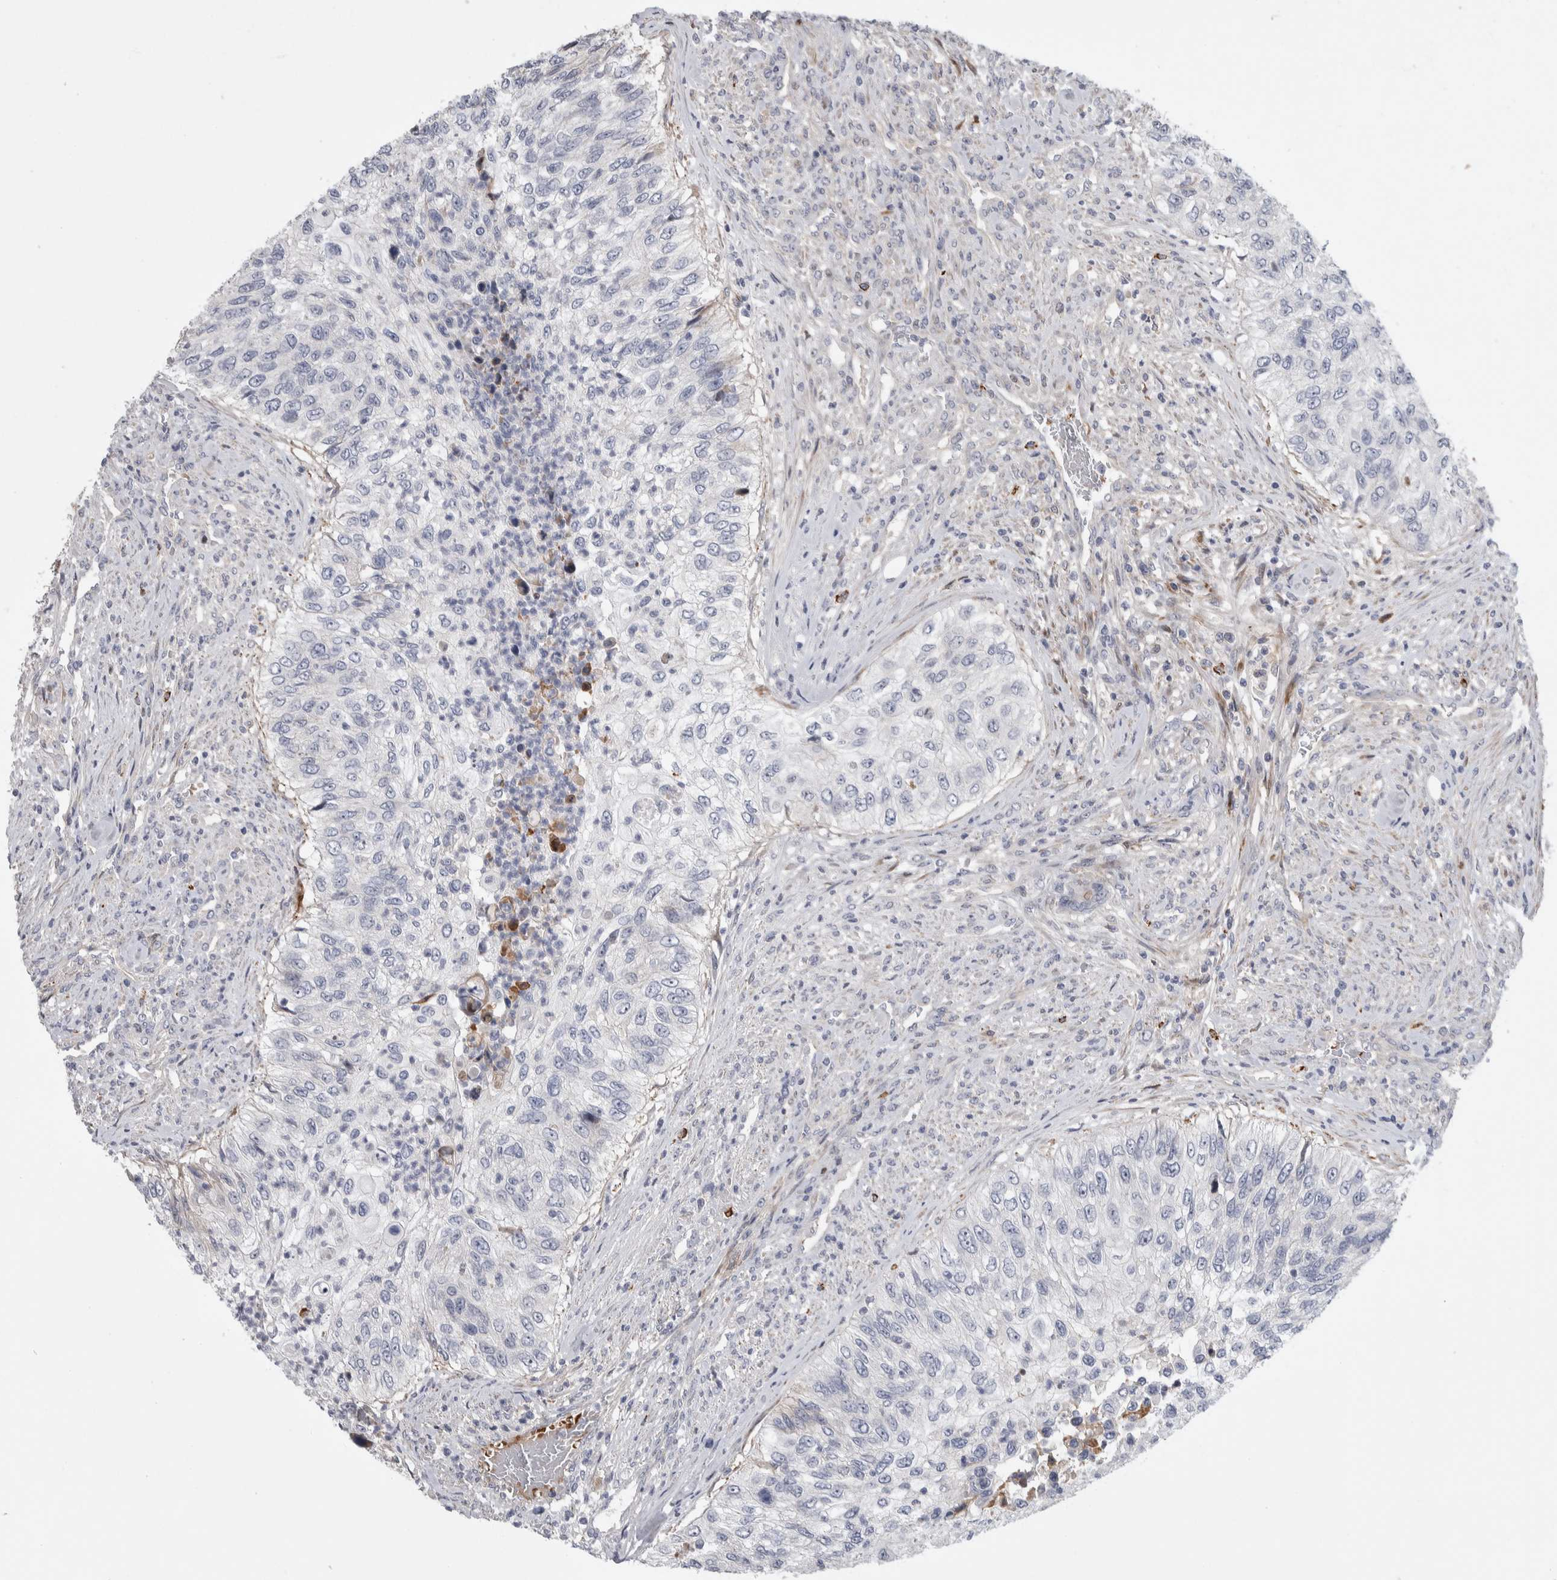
{"staining": {"intensity": "negative", "quantity": "none", "location": "none"}, "tissue": "urothelial cancer", "cell_type": "Tumor cells", "image_type": "cancer", "snomed": [{"axis": "morphology", "description": "Urothelial carcinoma, High grade"}, {"axis": "topography", "description": "Urinary bladder"}], "caption": "The photomicrograph demonstrates no significant expression in tumor cells of urothelial carcinoma (high-grade).", "gene": "PSMG3", "patient": {"sex": "female", "age": 60}}